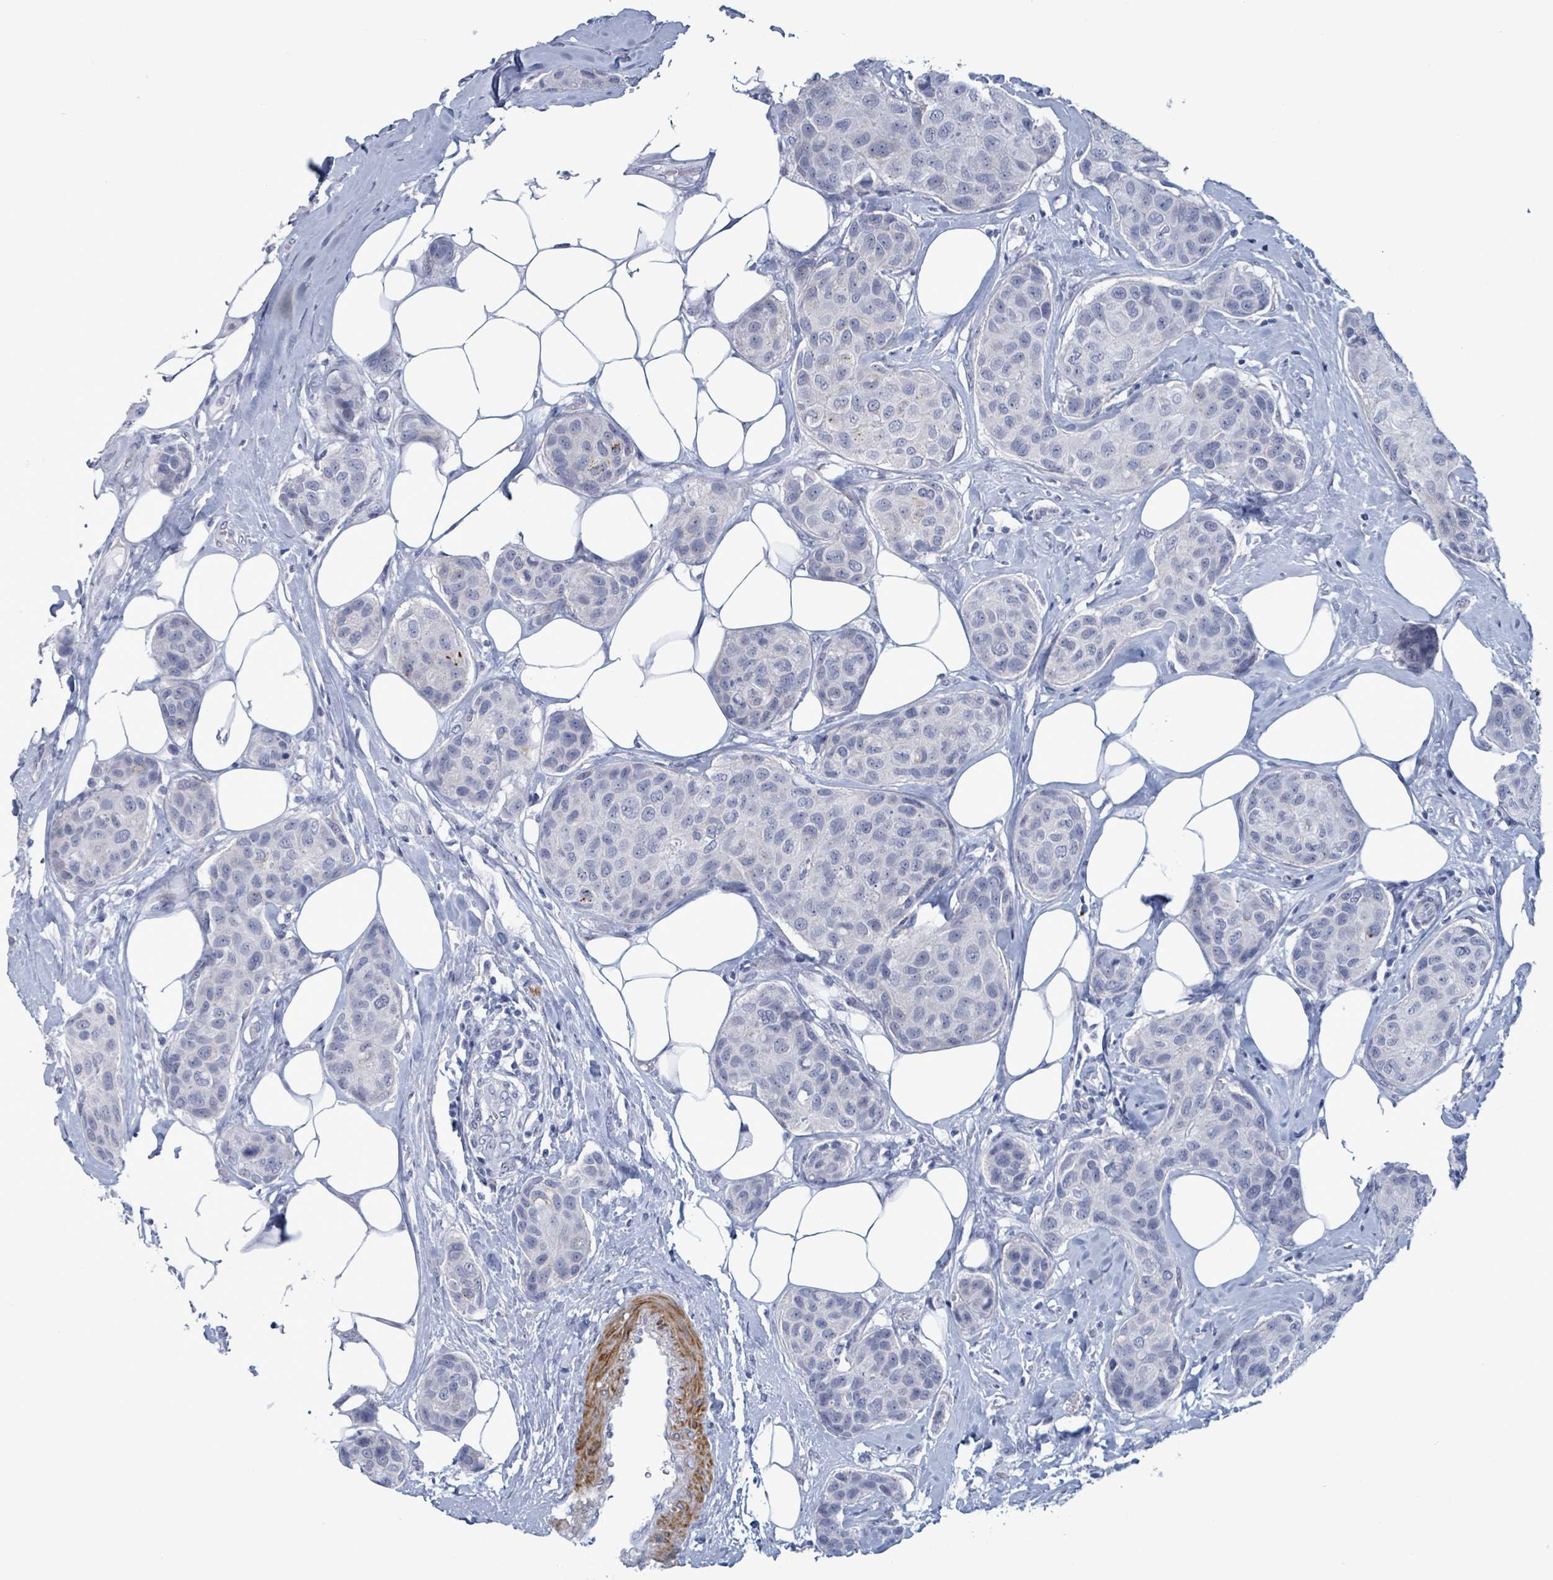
{"staining": {"intensity": "negative", "quantity": "none", "location": "none"}, "tissue": "breast cancer", "cell_type": "Tumor cells", "image_type": "cancer", "snomed": [{"axis": "morphology", "description": "Duct carcinoma"}, {"axis": "topography", "description": "Breast"}, {"axis": "topography", "description": "Lymph node"}], "caption": "Immunohistochemistry photomicrograph of neoplastic tissue: human breast cancer stained with DAB (3,3'-diaminobenzidine) exhibits no significant protein positivity in tumor cells. Brightfield microscopy of immunohistochemistry (IHC) stained with DAB (brown) and hematoxylin (blue), captured at high magnification.", "gene": "ZNF771", "patient": {"sex": "female", "age": 80}}